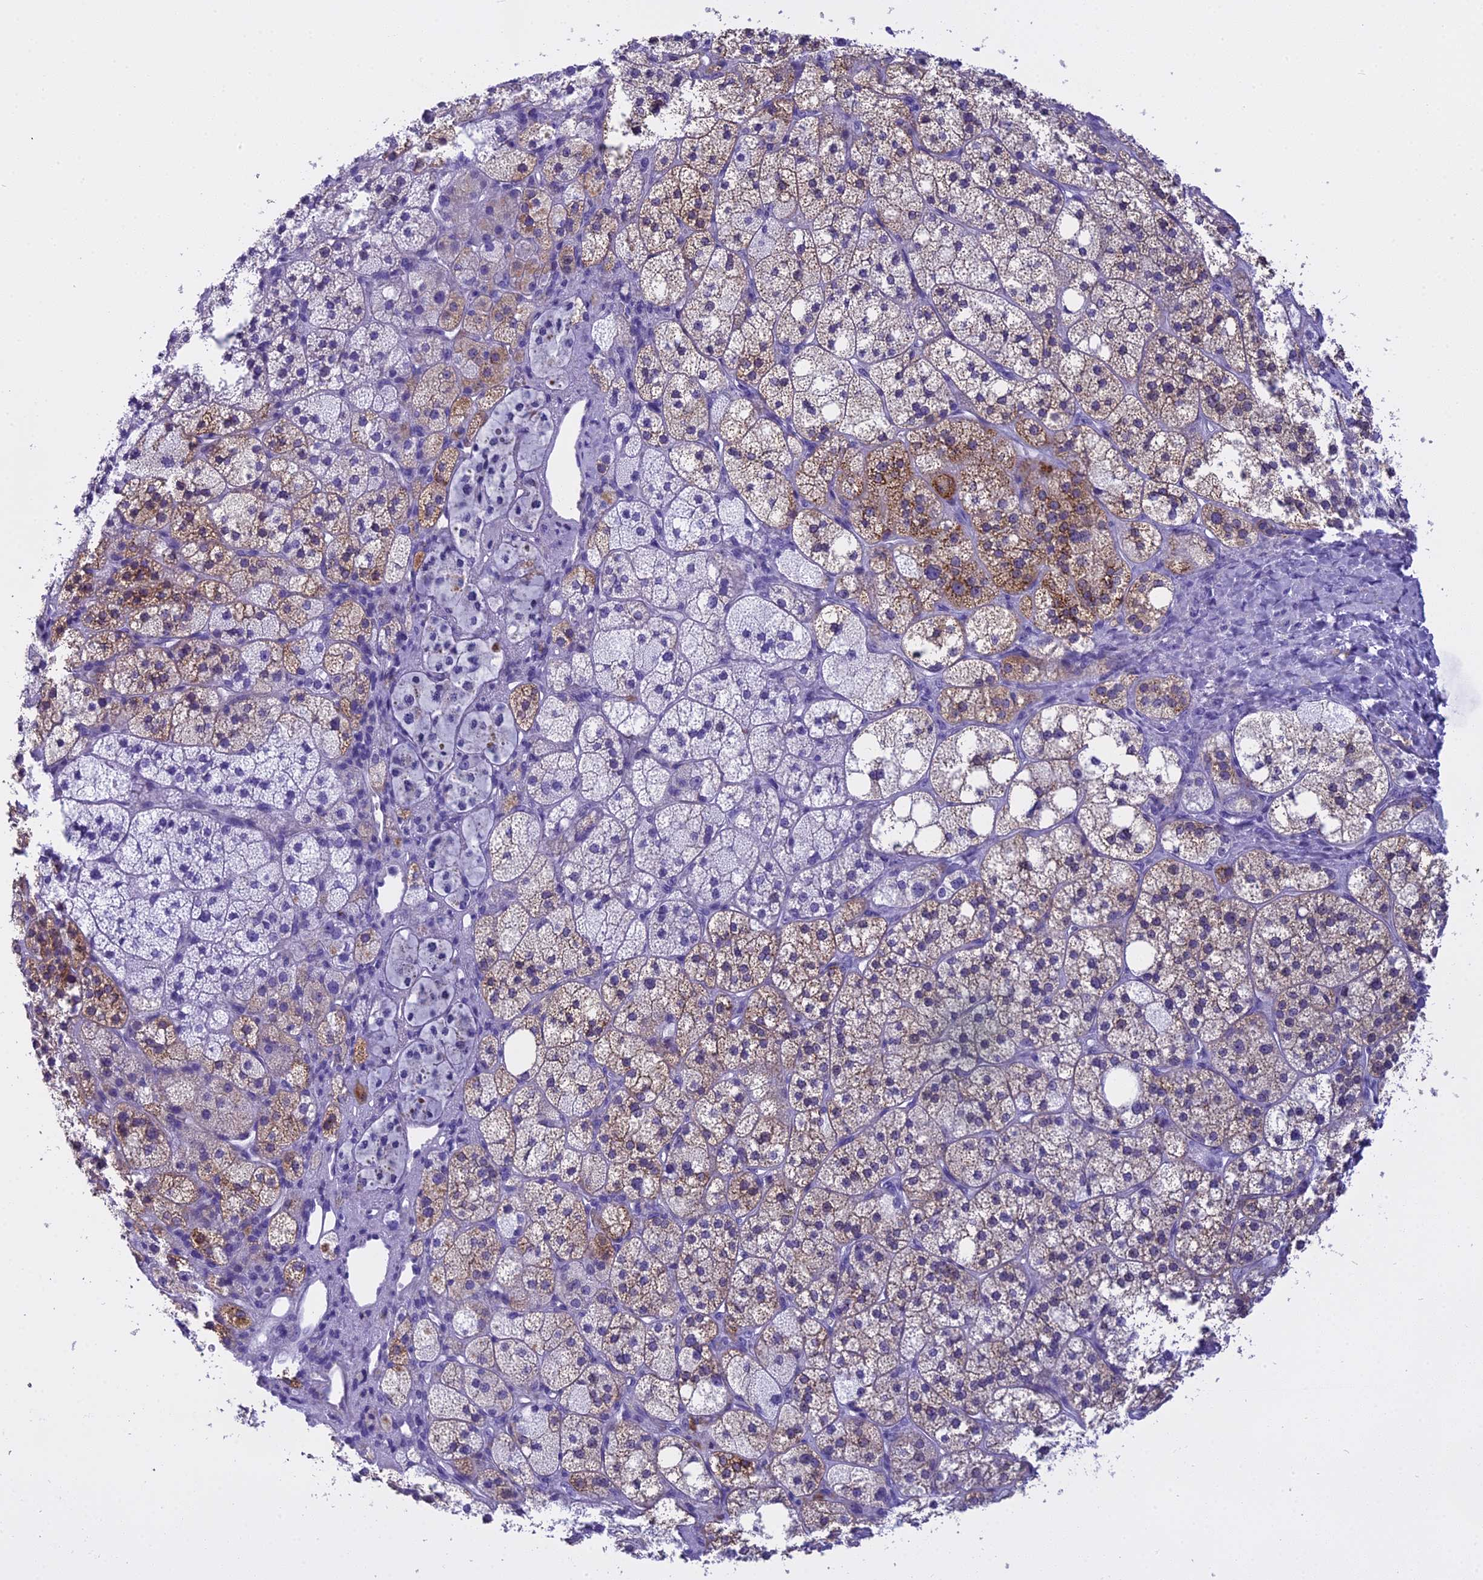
{"staining": {"intensity": "strong", "quantity": "25%-75%", "location": "cytoplasmic/membranous"}, "tissue": "adrenal gland", "cell_type": "Glandular cells", "image_type": "normal", "snomed": [{"axis": "morphology", "description": "Normal tissue, NOS"}, {"axis": "topography", "description": "Adrenal gland"}], "caption": "Adrenal gland stained with DAB (3,3'-diaminobenzidine) immunohistochemistry (IHC) reveals high levels of strong cytoplasmic/membranous positivity in about 25%-75% of glandular cells.", "gene": "KCTD14", "patient": {"sex": "male", "age": 61}}